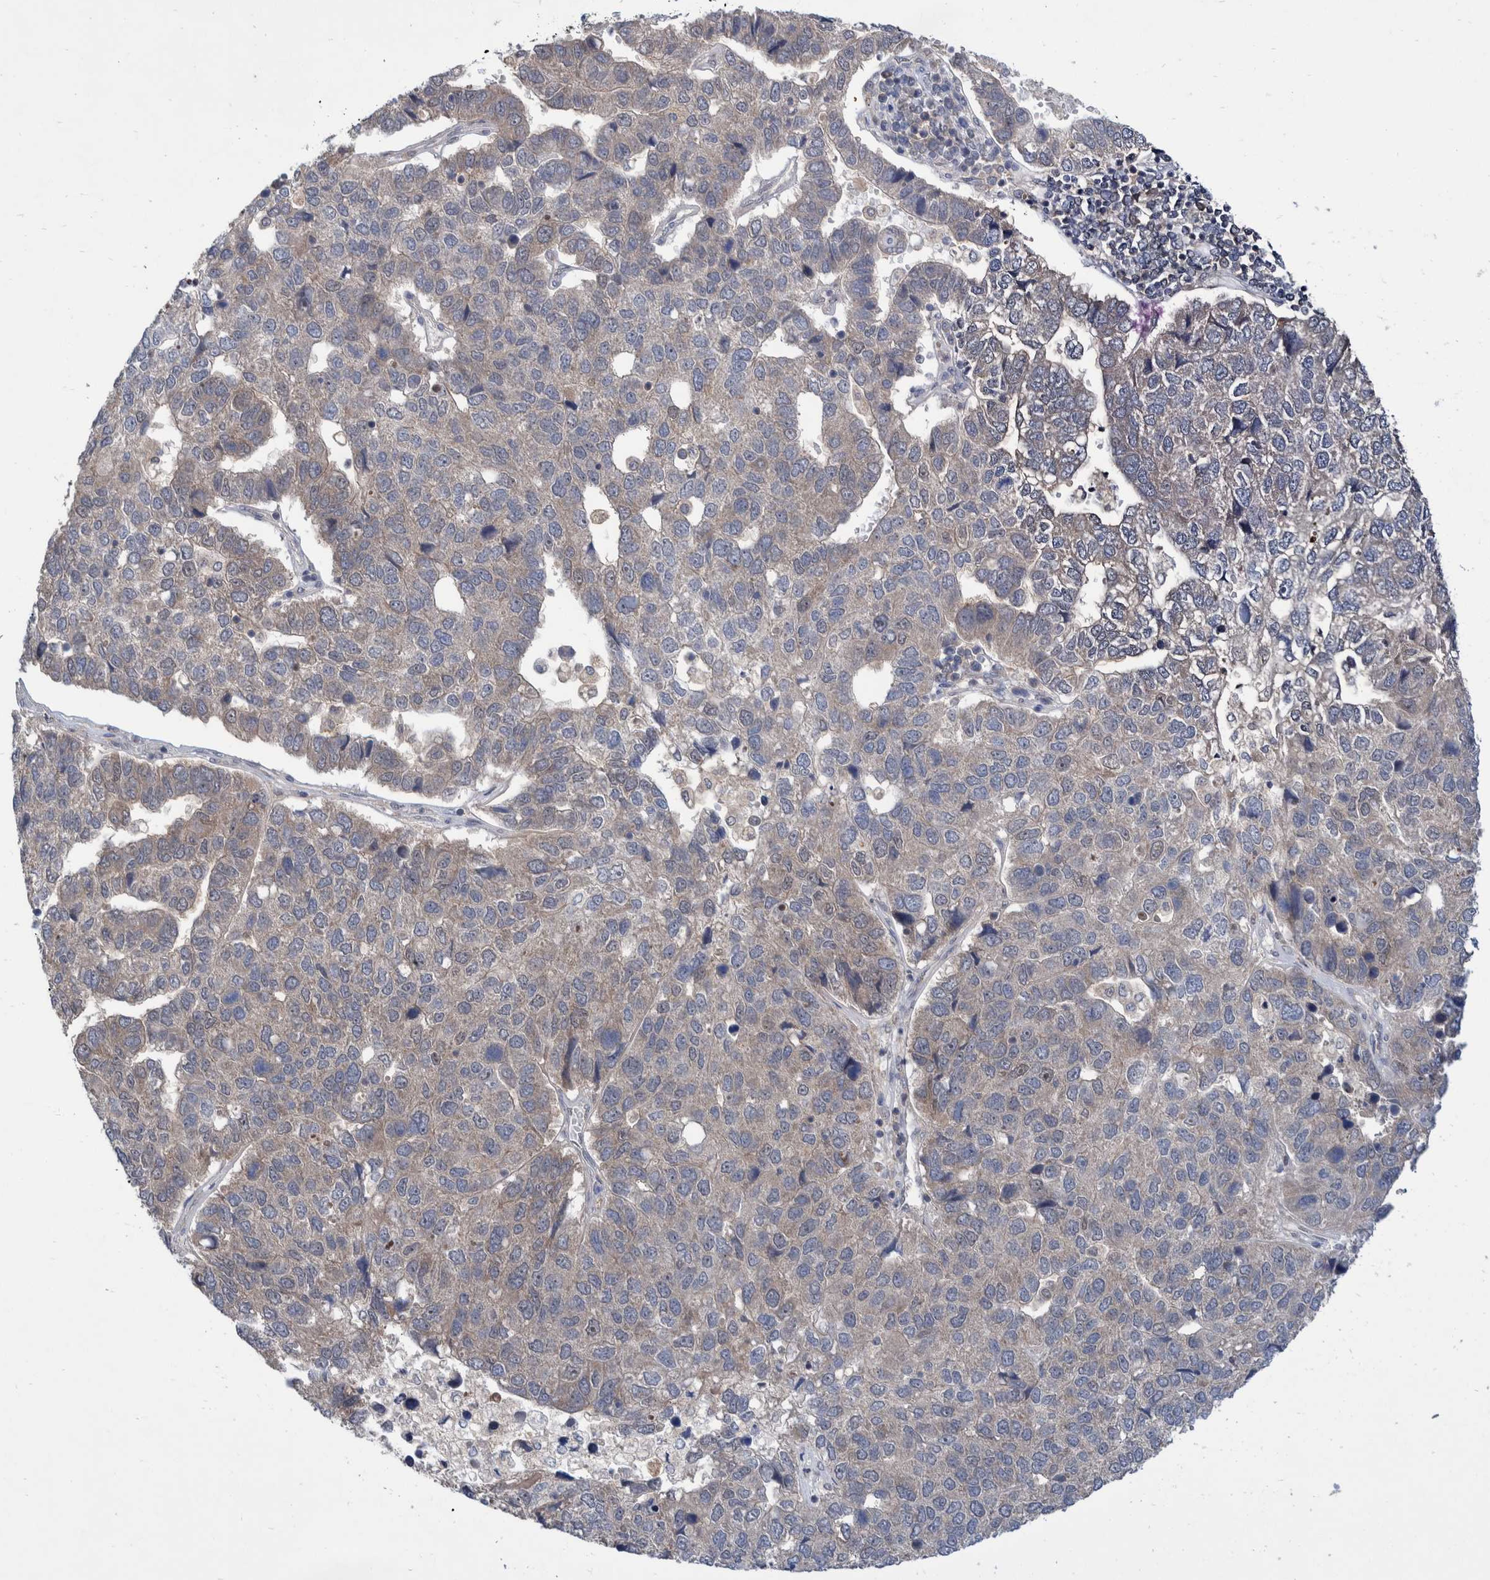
{"staining": {"intensity": "weak", "quantity": "<25%", "location": "cytoplasmic/membranous"}, "tissue": "pancreatic cancer", "cell_type": "Tumor cells", "image_type": "cancer", "snomed": [{"axis": "morphology", "description": "Adenocarcinoma, NOS"}, {"axis": "topography", "description": "Pancreas"}], "caption": "The image displays no significant expression in tumor cells of pancreatic cancer (adenocarcinoma).", "gene": "PLPBP", "patient": {"sex": "female", "age": 61}}